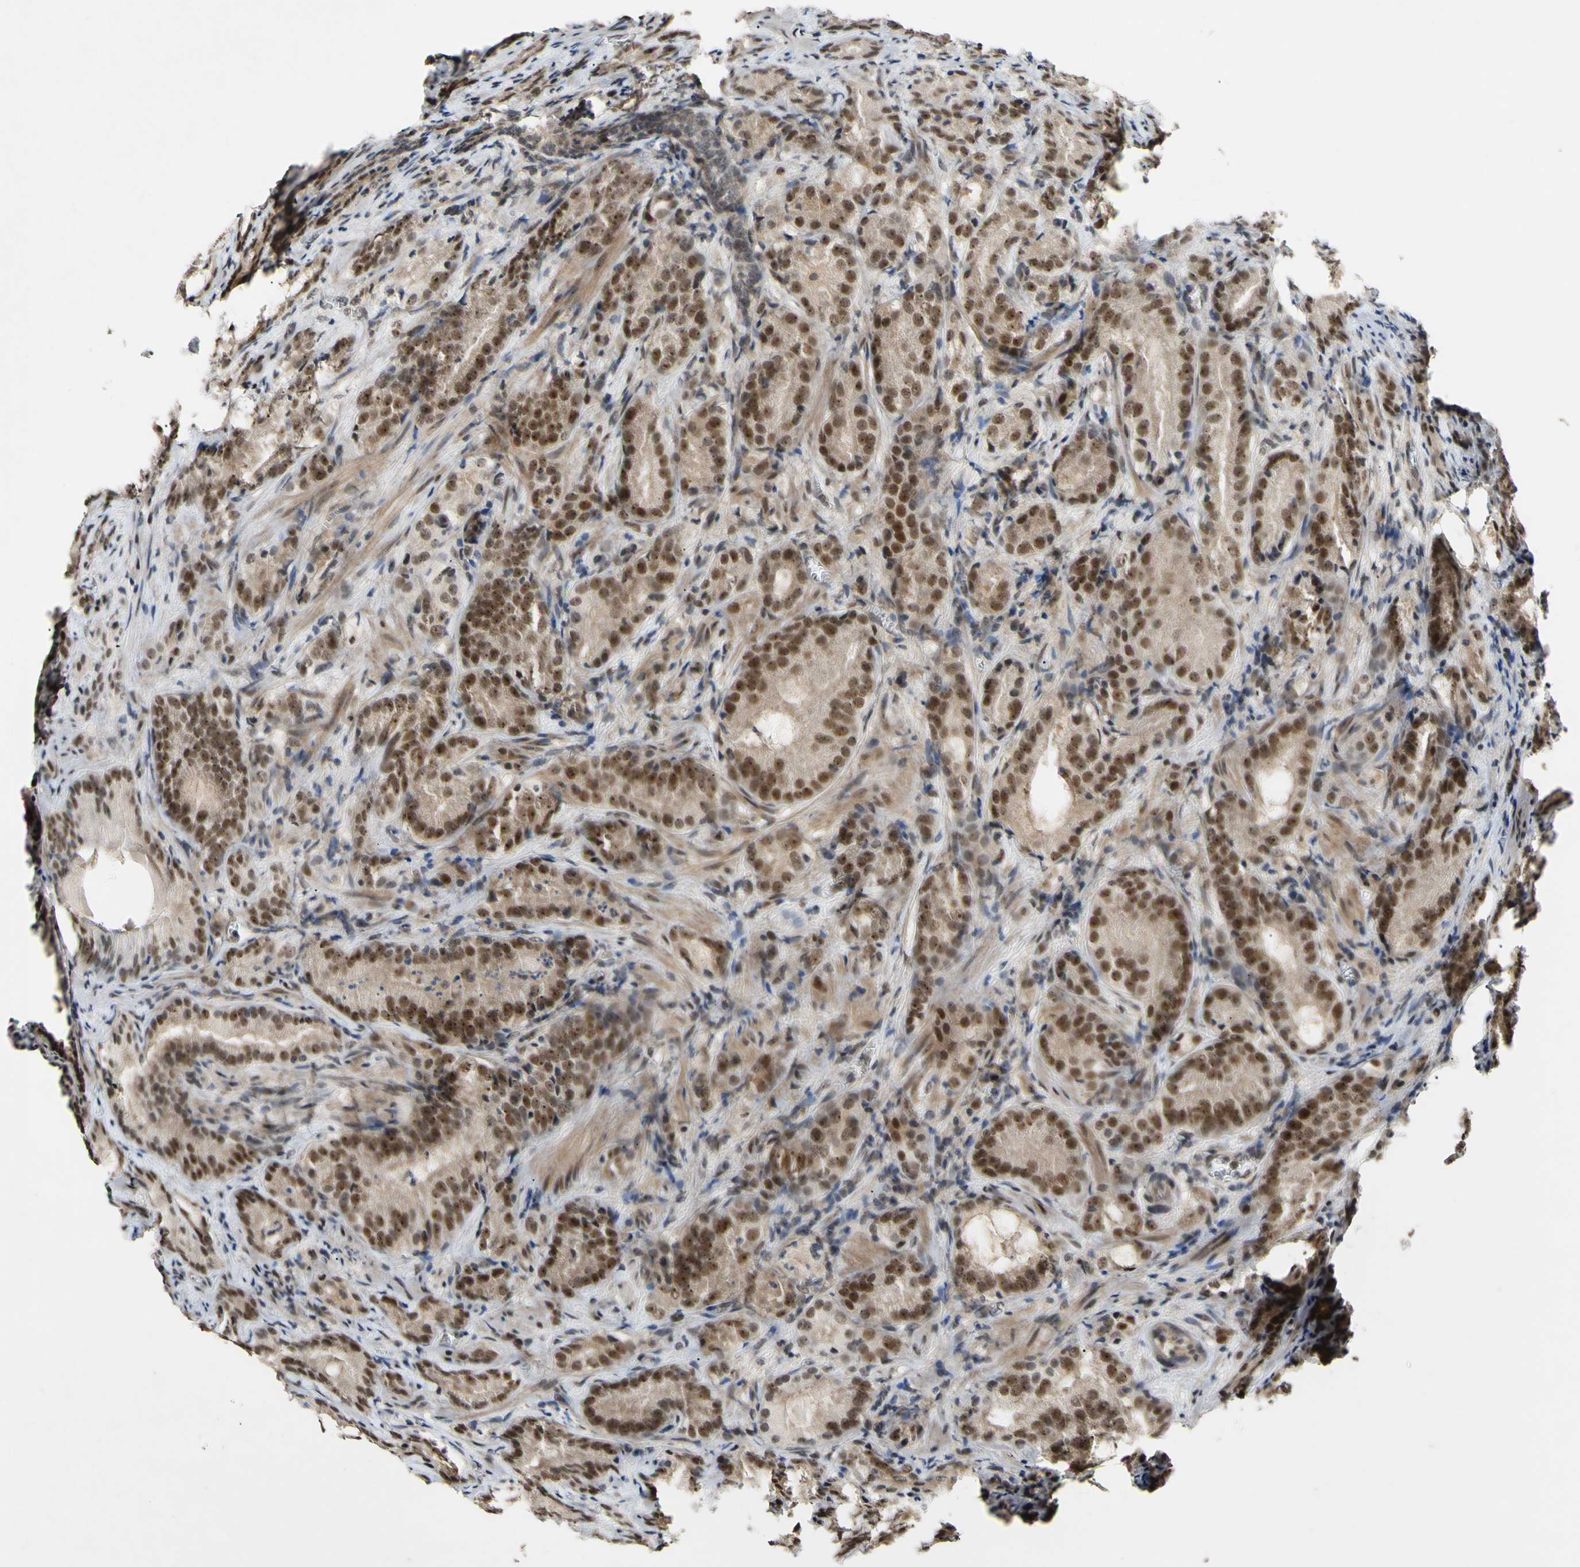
{"staining": {"intensity": "moderate", "quantity": ">75%", "location": "nuclear"}, "tissue": "prostate cancer", "cell_type": "Tumor cells", "image_type": "cancer", "snomed": [{"axis": "morphology", "description": "Adenocarcinoma, High grade"}, {"axis": "topography", "description": "Prostate"}], "caption": "Brown immunohistochemical staining in human prostate cancer (high-grade adenocarcinoma) reveals moderate nuclear positivity in approximately >75% of tumor cells.", "gene": "POLR2F", "patient": {"sex": "male", "age": 64}}